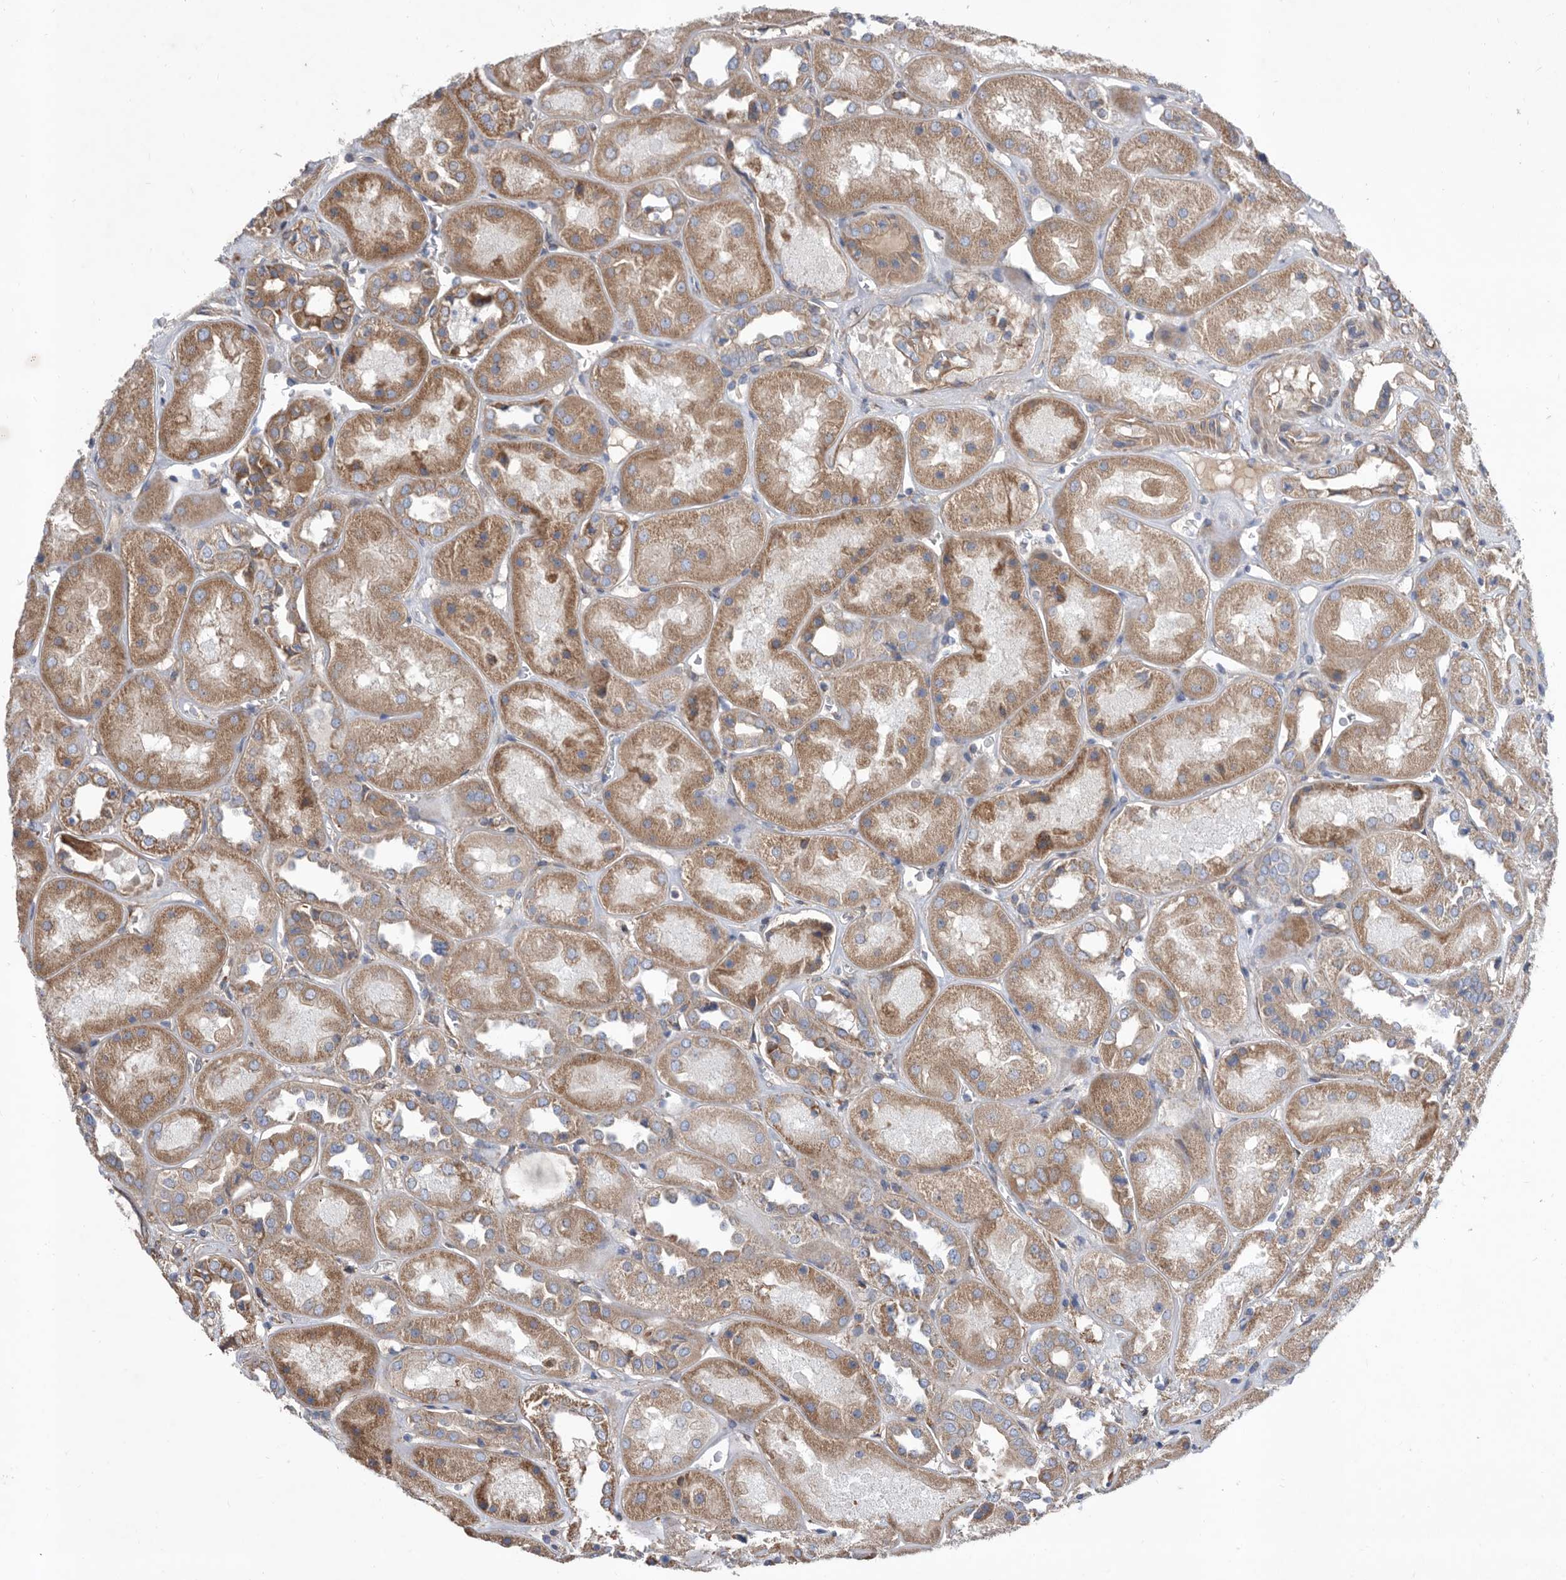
{"staining": {"intensity": "weak", "quantity": ">75%", "location": "cytoplasmic/membranous"}, "tissue": "kidney", "cell_type": "Cells in glomeruli", "image_type": "normal", "snomed": [{"axis": "morphology", "description": "Normal tissue, NOS"}, {"axis": "topography", "description": "Kidney"}], "caption": "Protein analysis of unremarkable kidney exhibits weak cytoplasmic/membranous positivity in approximately >75% of cells in glomeruli.", "gene": "ATP13A3", "patient": {"sex": "male", "age": 70}}